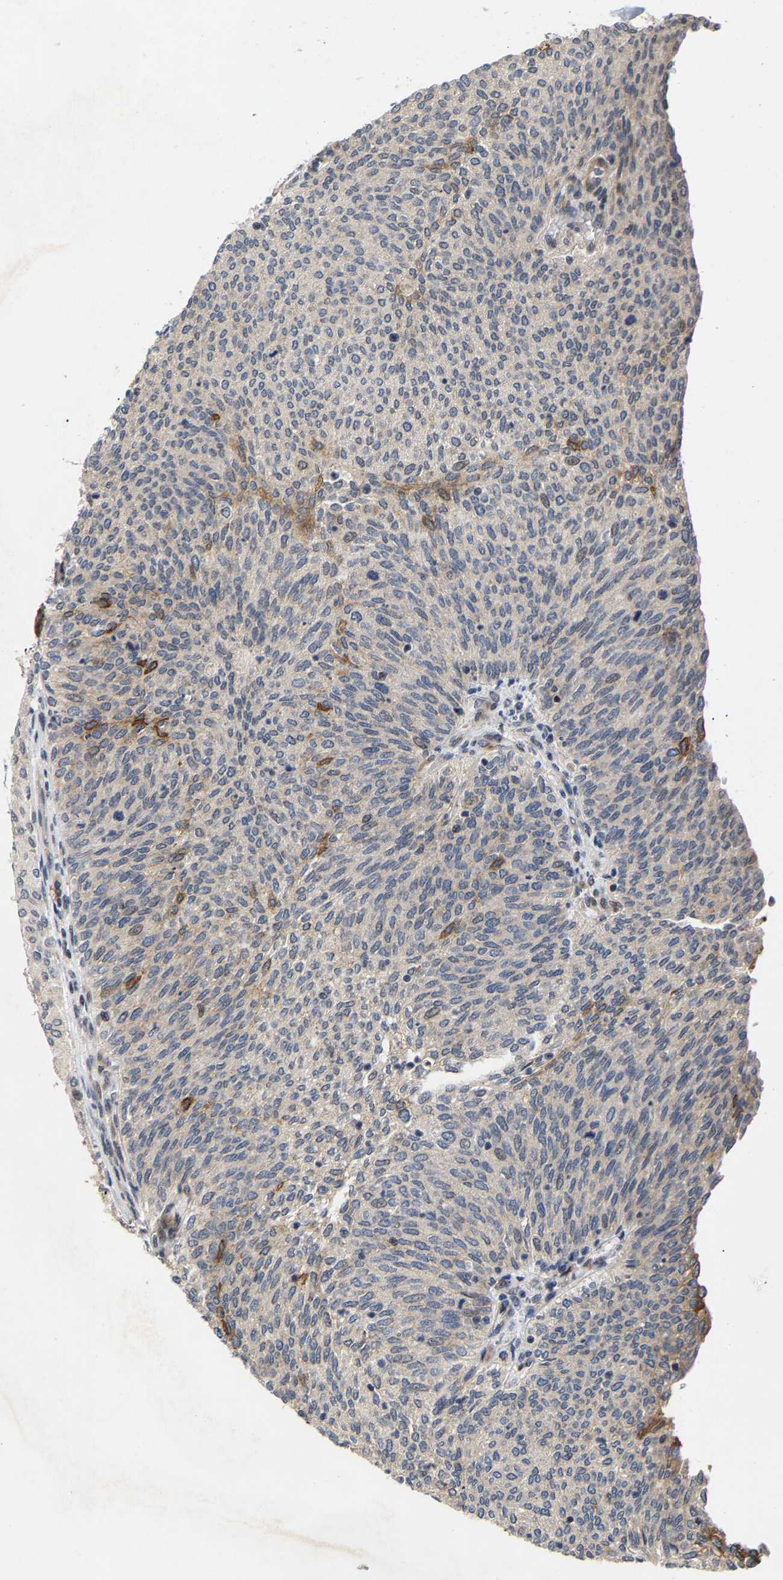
{"staining": {"intensity": "negative", "quantity": "none", "location": "none"}, "tissue": "urothelial cancer", "cell_type": "Tumor cells", "image_type": "cancer", "snomed": [{"axis": "morphology", "description": "Urothelial carcinoma, Low grade"}, {"axis": "topography", "description": "Urinary bladder"}], "caption": "Immunohistochemical staining of human low-grade urothelial carcinoma exhibits no significant staining in tumor cells.", "gene": "CLIP2", "patient": {"sex": "female", "age": 79}}